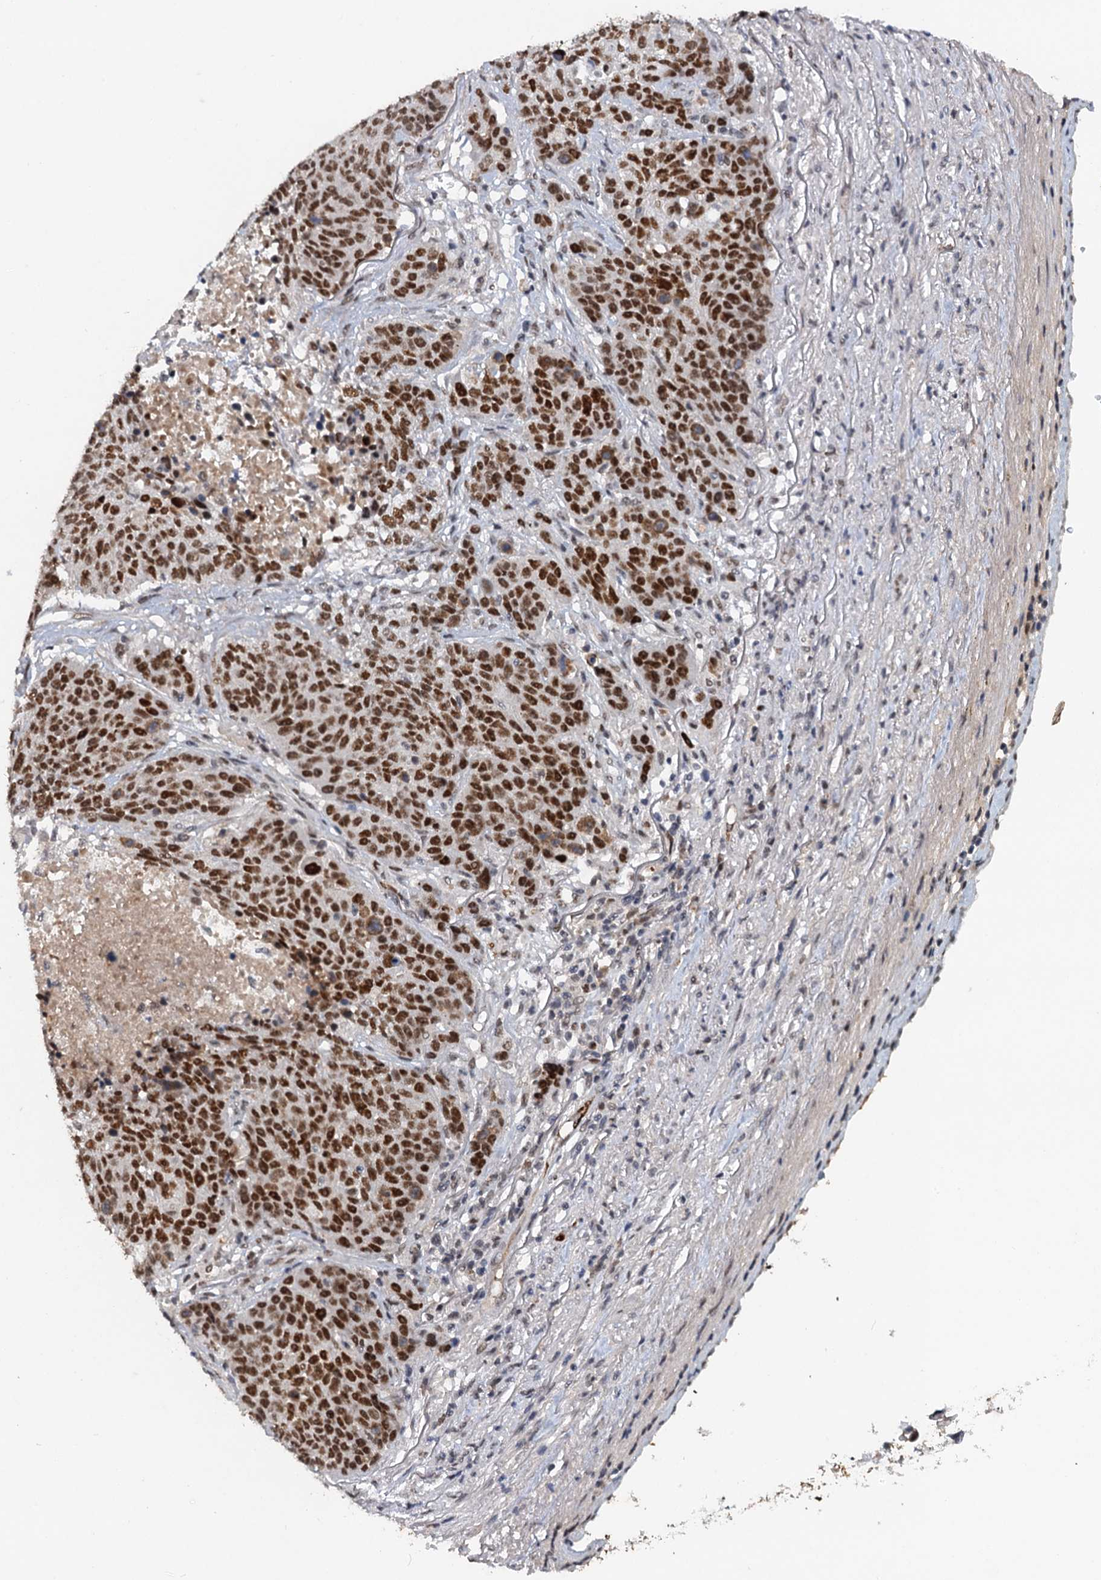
{"staining": {"intensity": "moderate", "quantity": ">75%", "location": "nuclear"}, "tissue": "lung cancer", "cell_type": "Tumor cells", "image_type": "cancer", "snomed": [{"axis": "morphology", "description": "Normal tissue, NOS"}, {"axis": "morphology", "description": "Squamous cell carcinoma, NOS"}, {"axis": "topography", "description": "Lymph node"}, {"axis": "topography", "description": "Lung"}], "caption": "An immunohistochemistry micrograph of tumor tissue is shown. Protein staining in brown labels moderate nuclear positivity in lung cancer within tumor cells.", "gene": "CSTF3", "patient": {"sex": "male", "age": 66}}